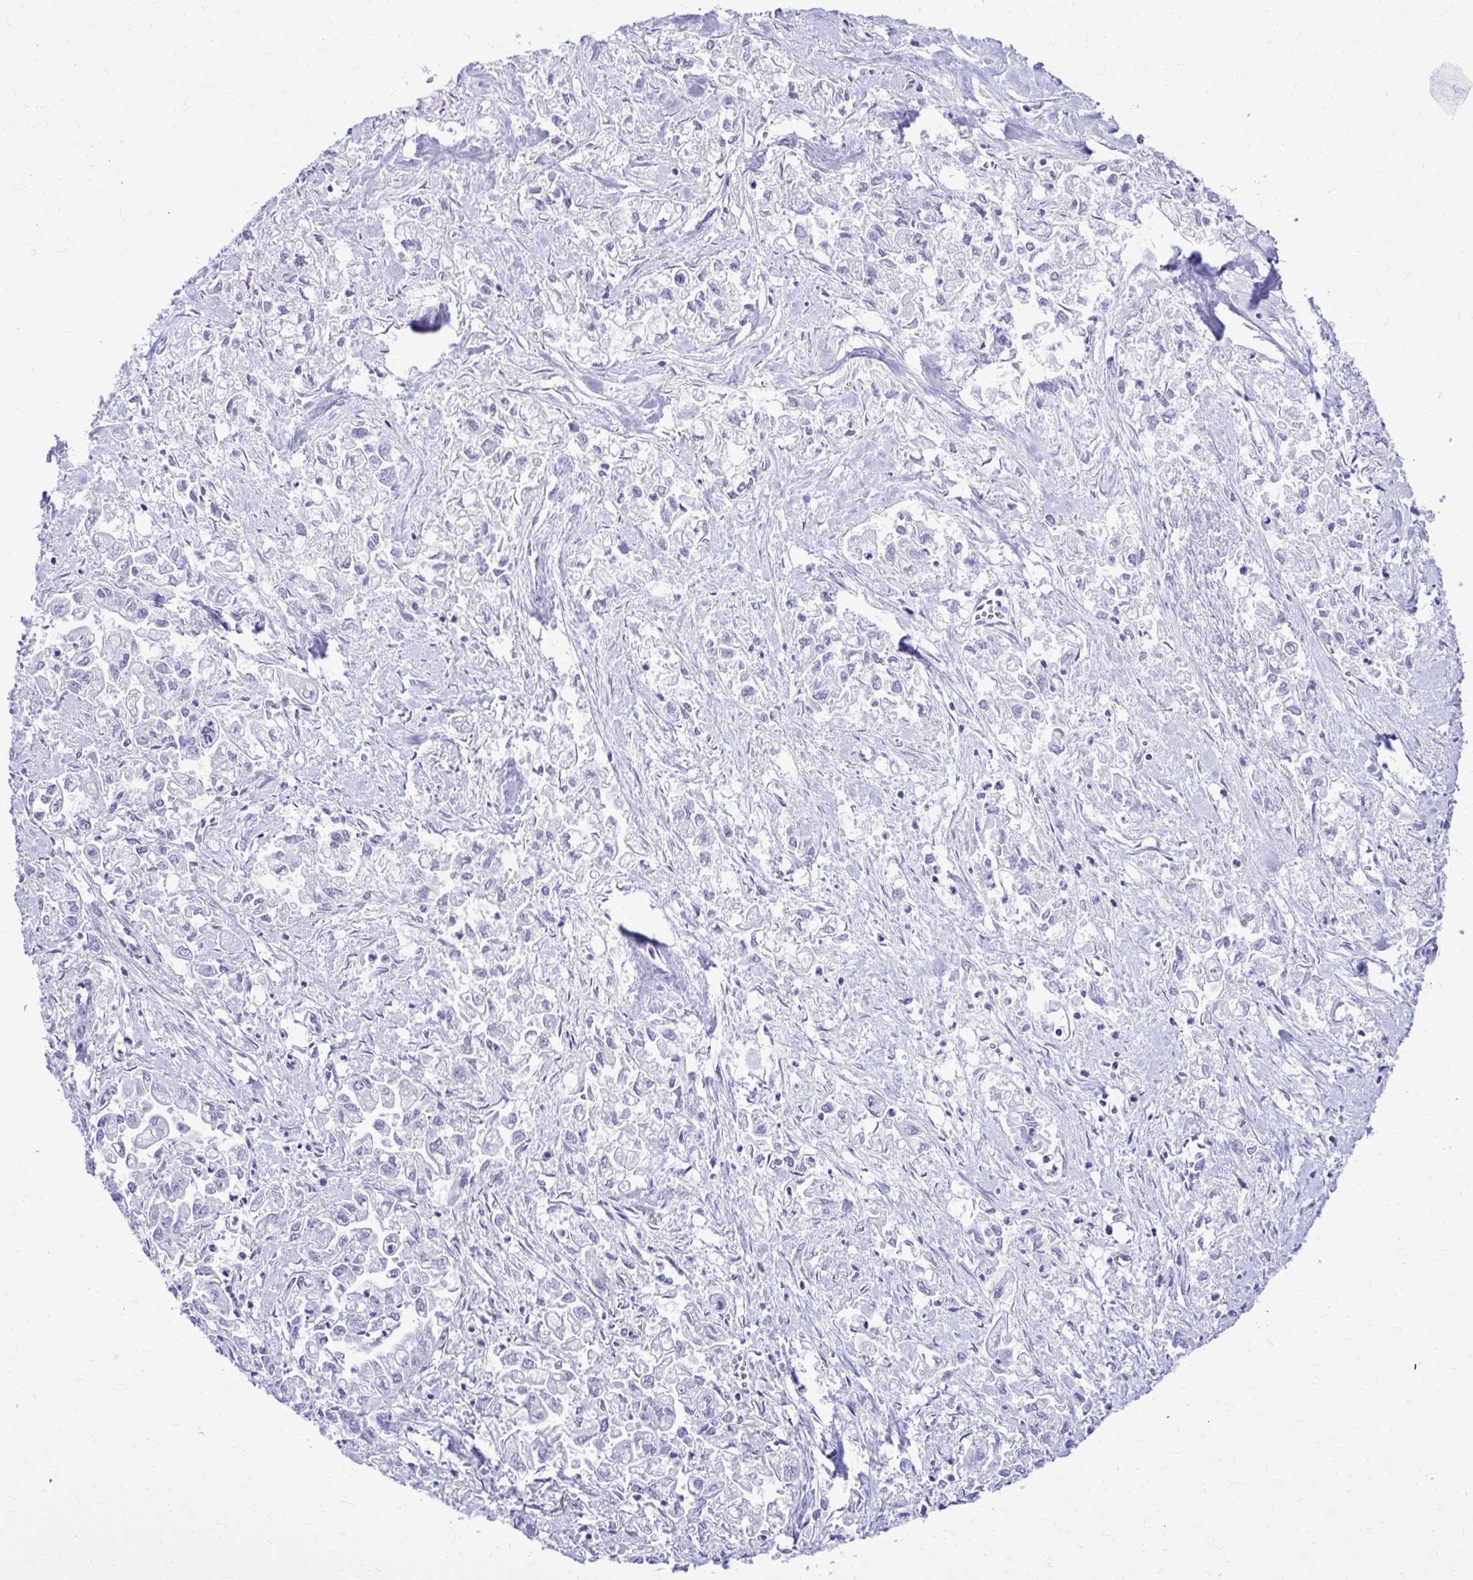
{"staining": {"intensity": "negative", "quantity": "none", "location": "none"}, "tissue": "pancreatic cancer", "cell_type": "Tumor cells", "image_type": "cancer", "snomed": [{"axis": "morphology", "description": "Adenocarcinoma, NOS"}, {"axis": "topography", "description": "Pancreas"}], "caption": "Adenocarcinoma (pancreatic) was stained to show a protein in brown. There is no significant staining in tumor cells.", "gene": "RASL11B", "patient": {"sex": "male", "age": 72}}